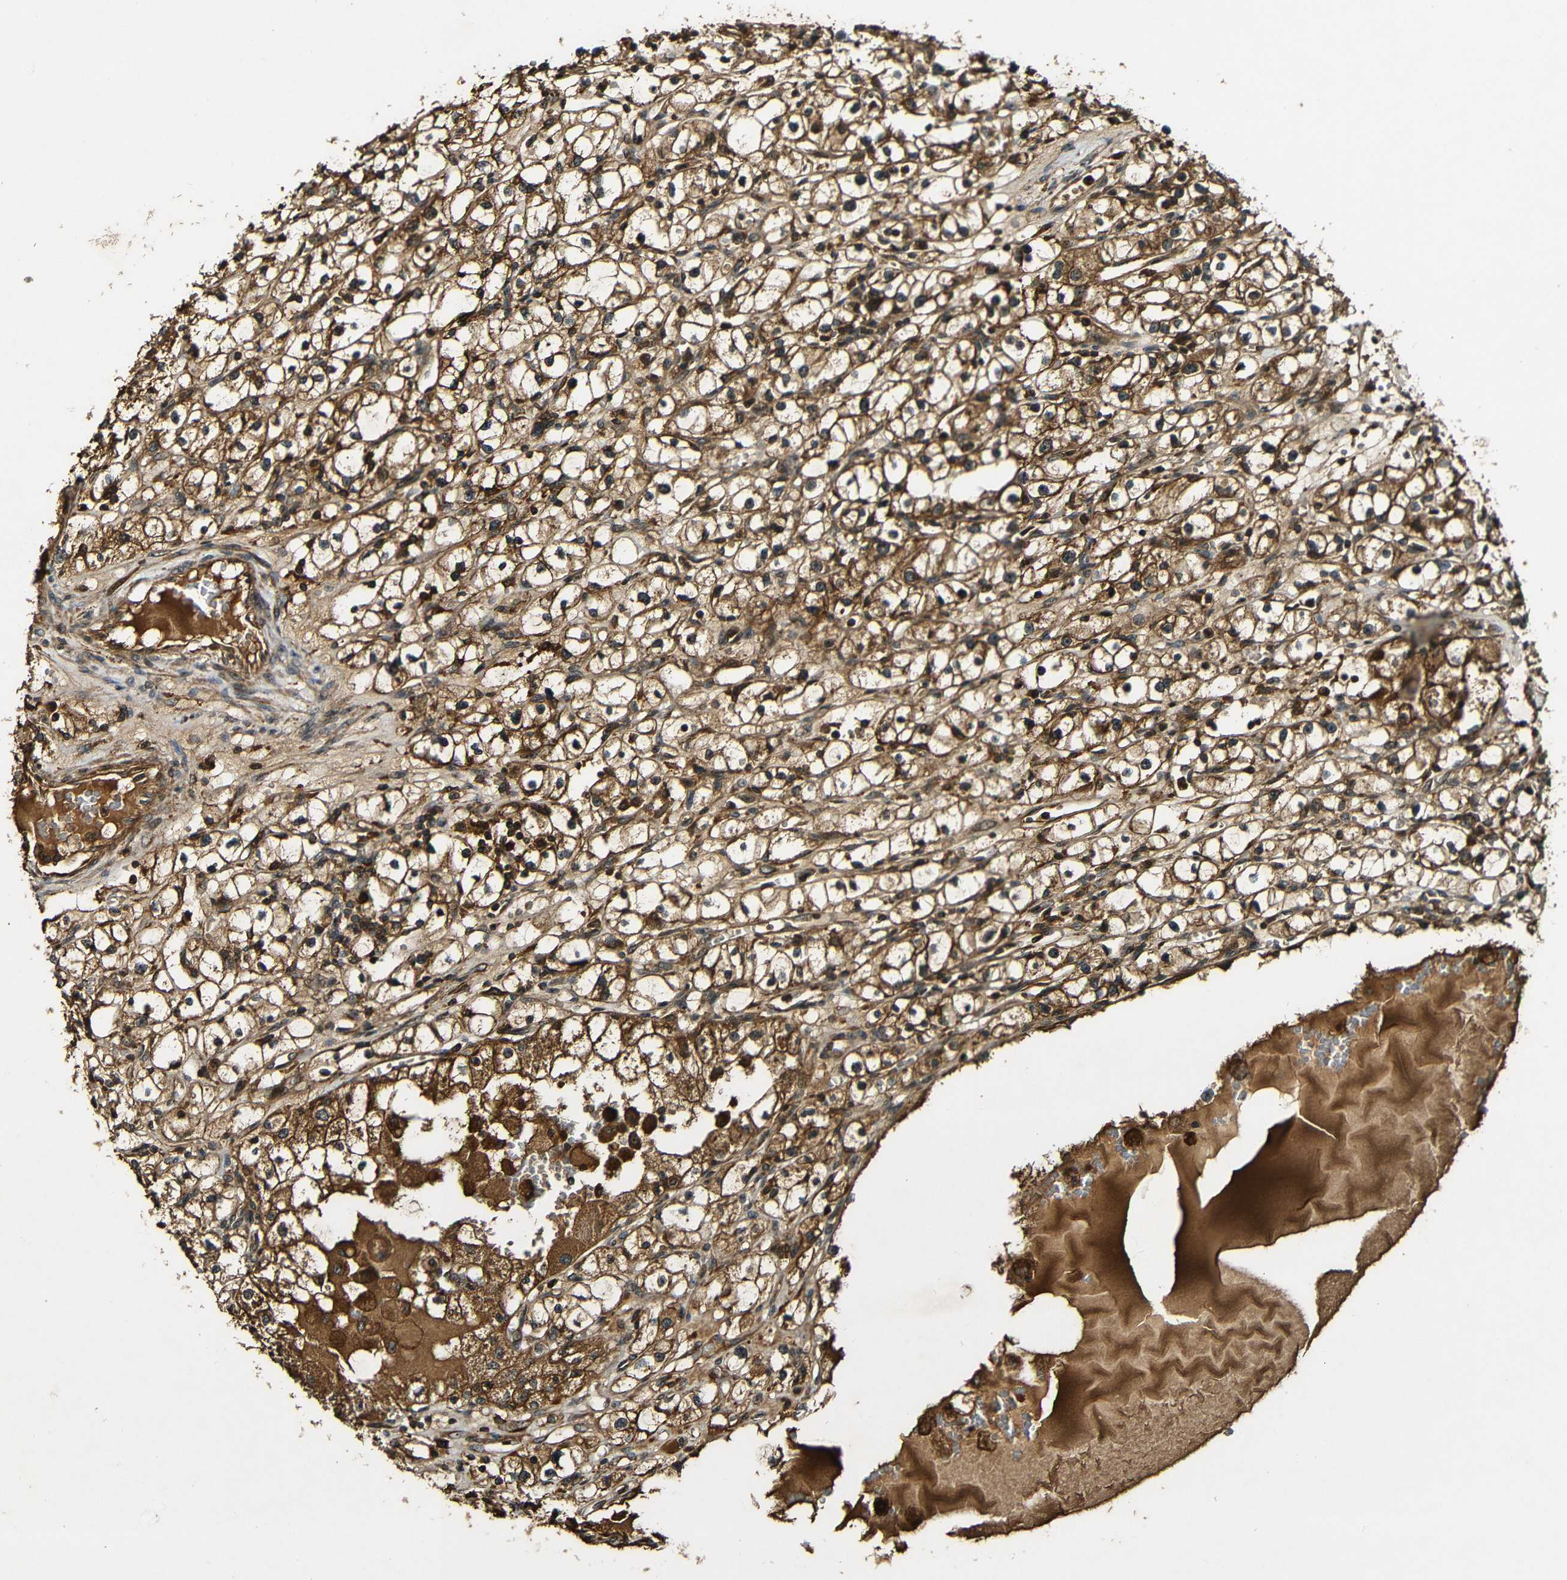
{"staining": {"intensity": "moderate", "quantity": ">75%", "location": "cytoplasmic/membranous"}, "tissue": "renal cancer", "cell_type": "Tumor cells", "image_type": "cancer", "snomed": [{"axis": "morphology", "description": "Adenocarcinoma, NOS"}, {"axis": "topography", "description": "Kidney"}], "caption": "Adenocarcinoma (renal) stained with a brown dye displays moderate cytoplasmic/membranous positive staining in approximately >75% of tumor cells.", "gene": "CASP8", "patient": {"sex": "male", "age": 56}}